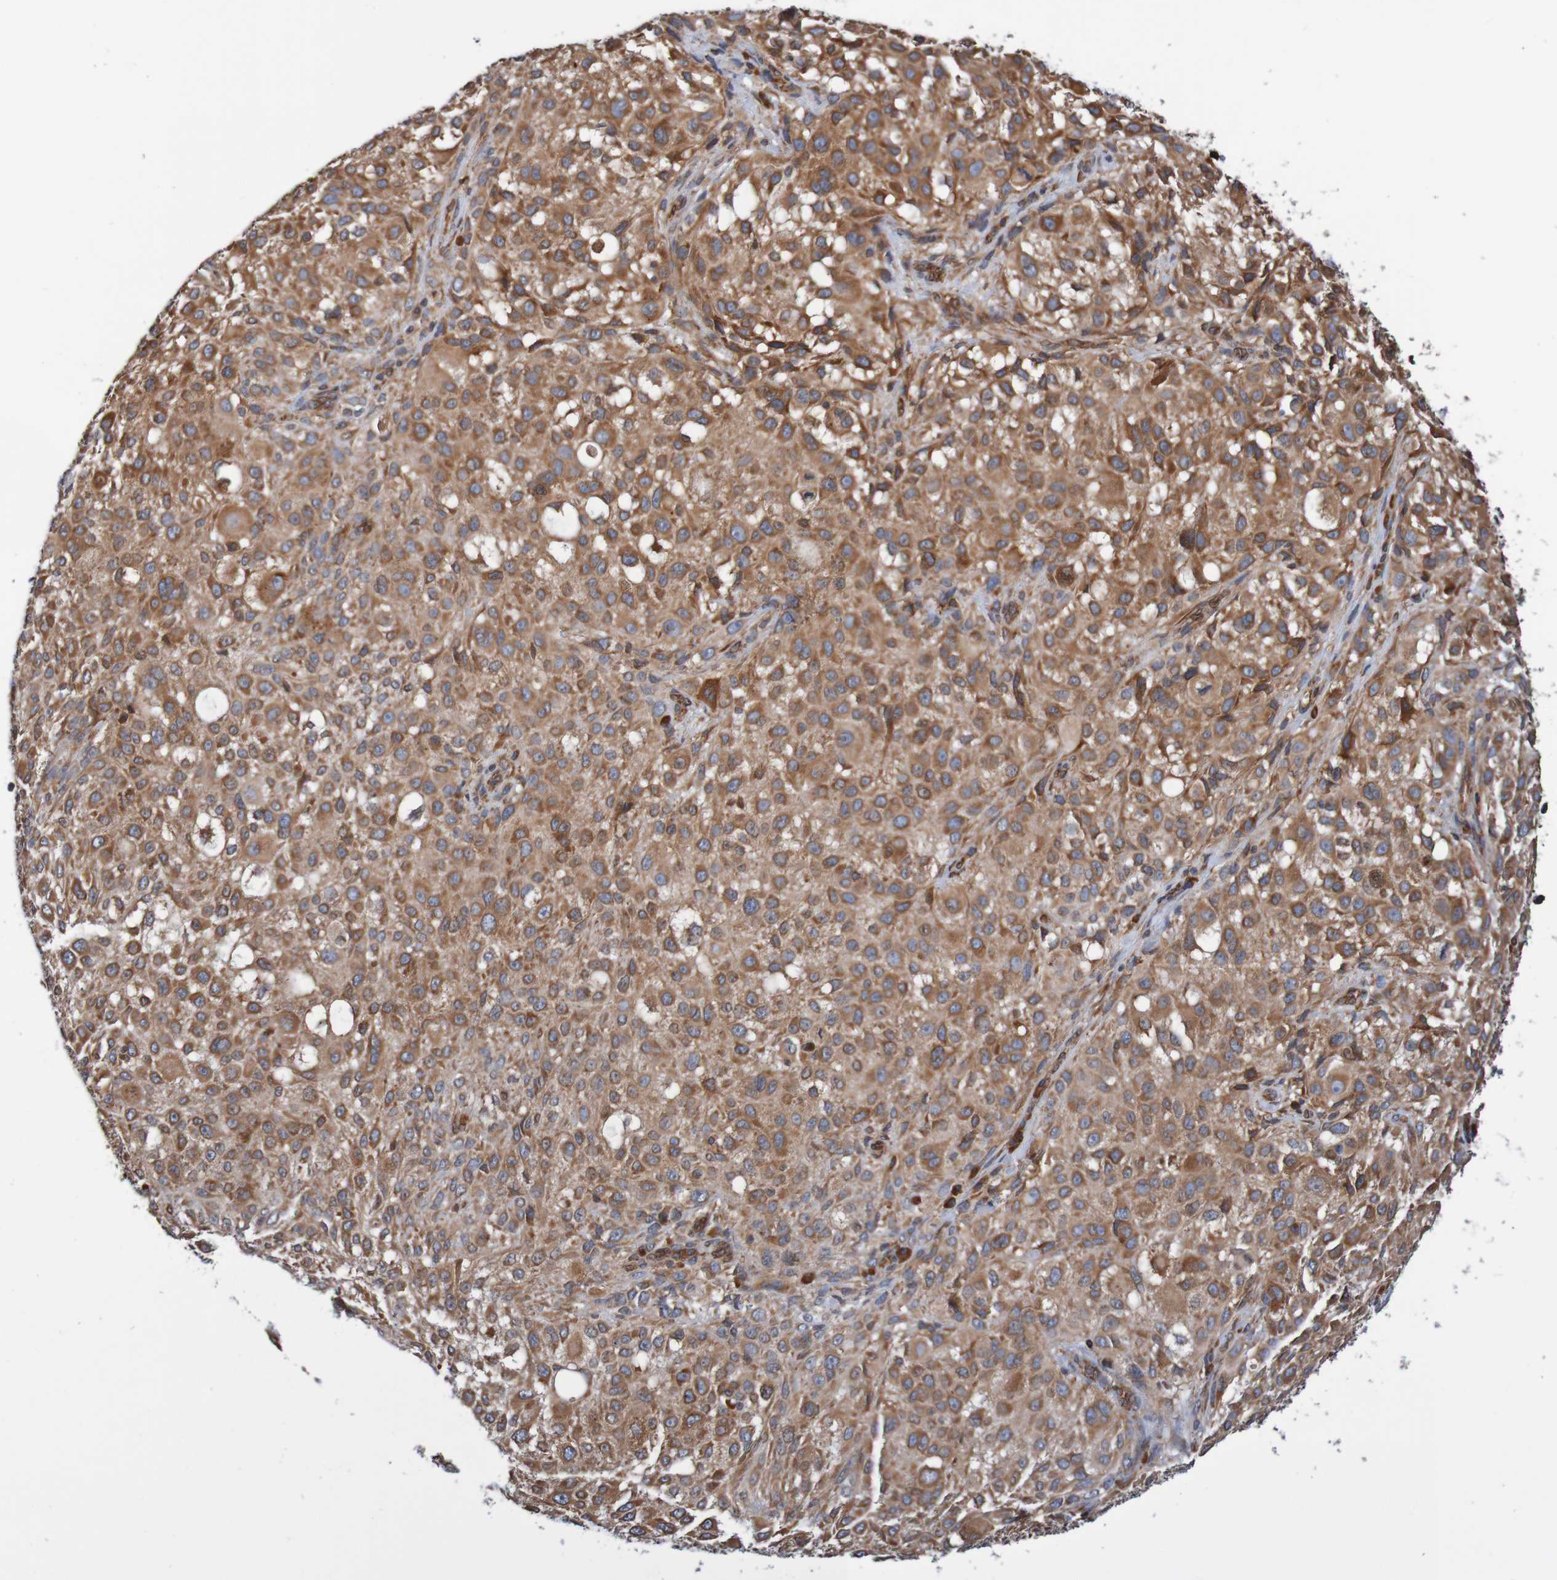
{"staining": {"intensity": "strong", "quantity": ">75%", "location": "cytoplasmic/membranous,nuclear"}, "tissue": "melanoma", "cell_type": "Tumor cells", "image_type": "cancer", "snomed": [{"axis": "morphology", "description": "Necrosis, NOS"}, {"axis": "morphology", "description": "Malignant melanoma, NOS"}, {"axis": "topography", "description": "Skin"}], "caption": "Protein expression by IHC displays strong cytoplasmic/membranous and nuclear positivity in approximately >75% of tumor cells in malignant melanoma.", "gene": "TMEM109", "patient": {"sex": "female", "age": 87}}